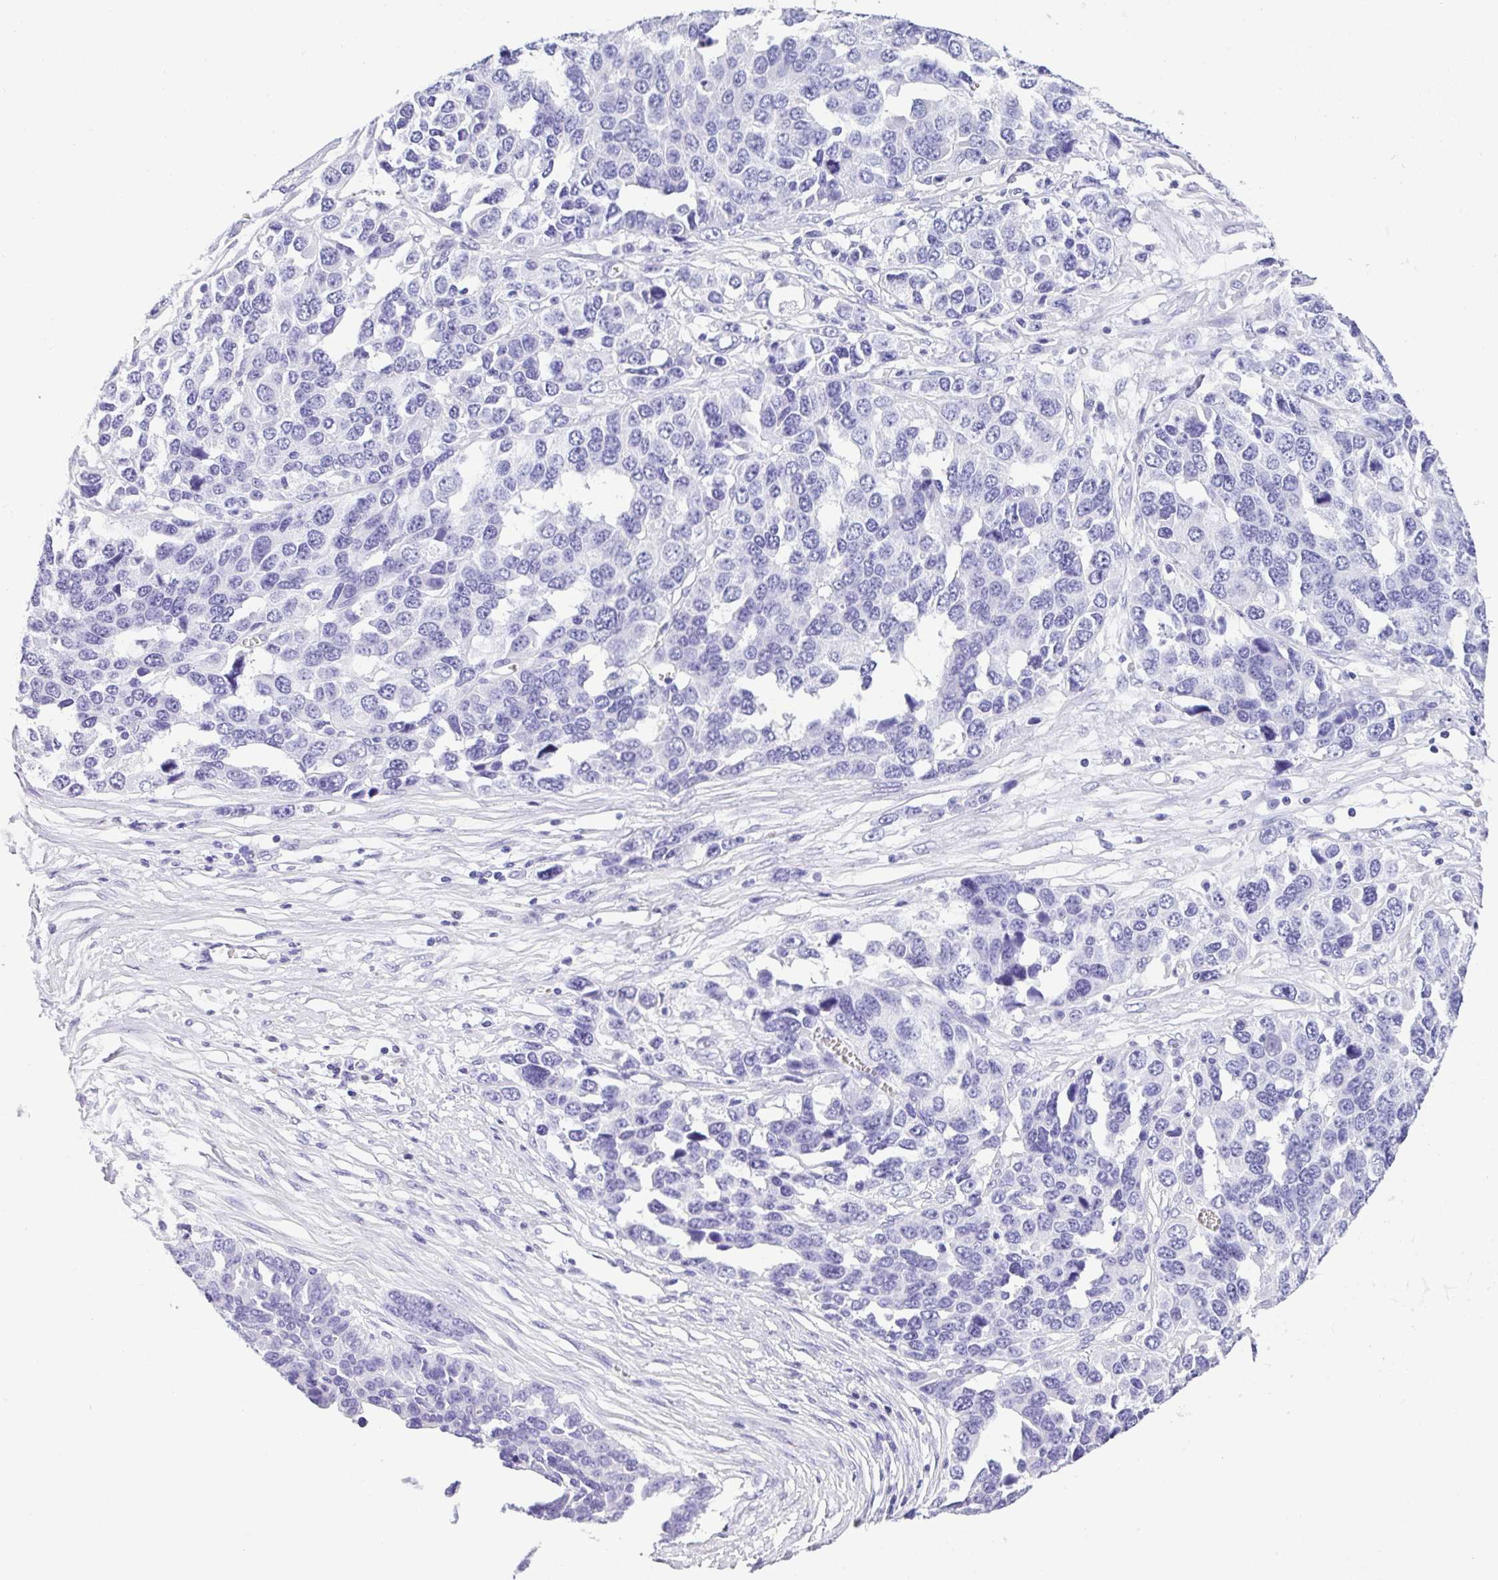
{"staining": {"intensity": "negative", "quantity": "none", "location": "none"}, "tissue": "ovarian cancer", "cell_type": "Tumor cells", "image_type": "cancer", "snomed": [{"axis": "morphology", "description": "Cystadenocarcinoma, serous, NOS"}, {"axis": "topography", "description": "Ovary"}], "caption": "The immunohistochemistry (IHC) photomicrograph has no significant expression in tumor cells of ovarian cancer (serous cystadenocarcinoma) tissue.", "gene": "CPA1", "patient": {"sex": "female", "age": 76}}